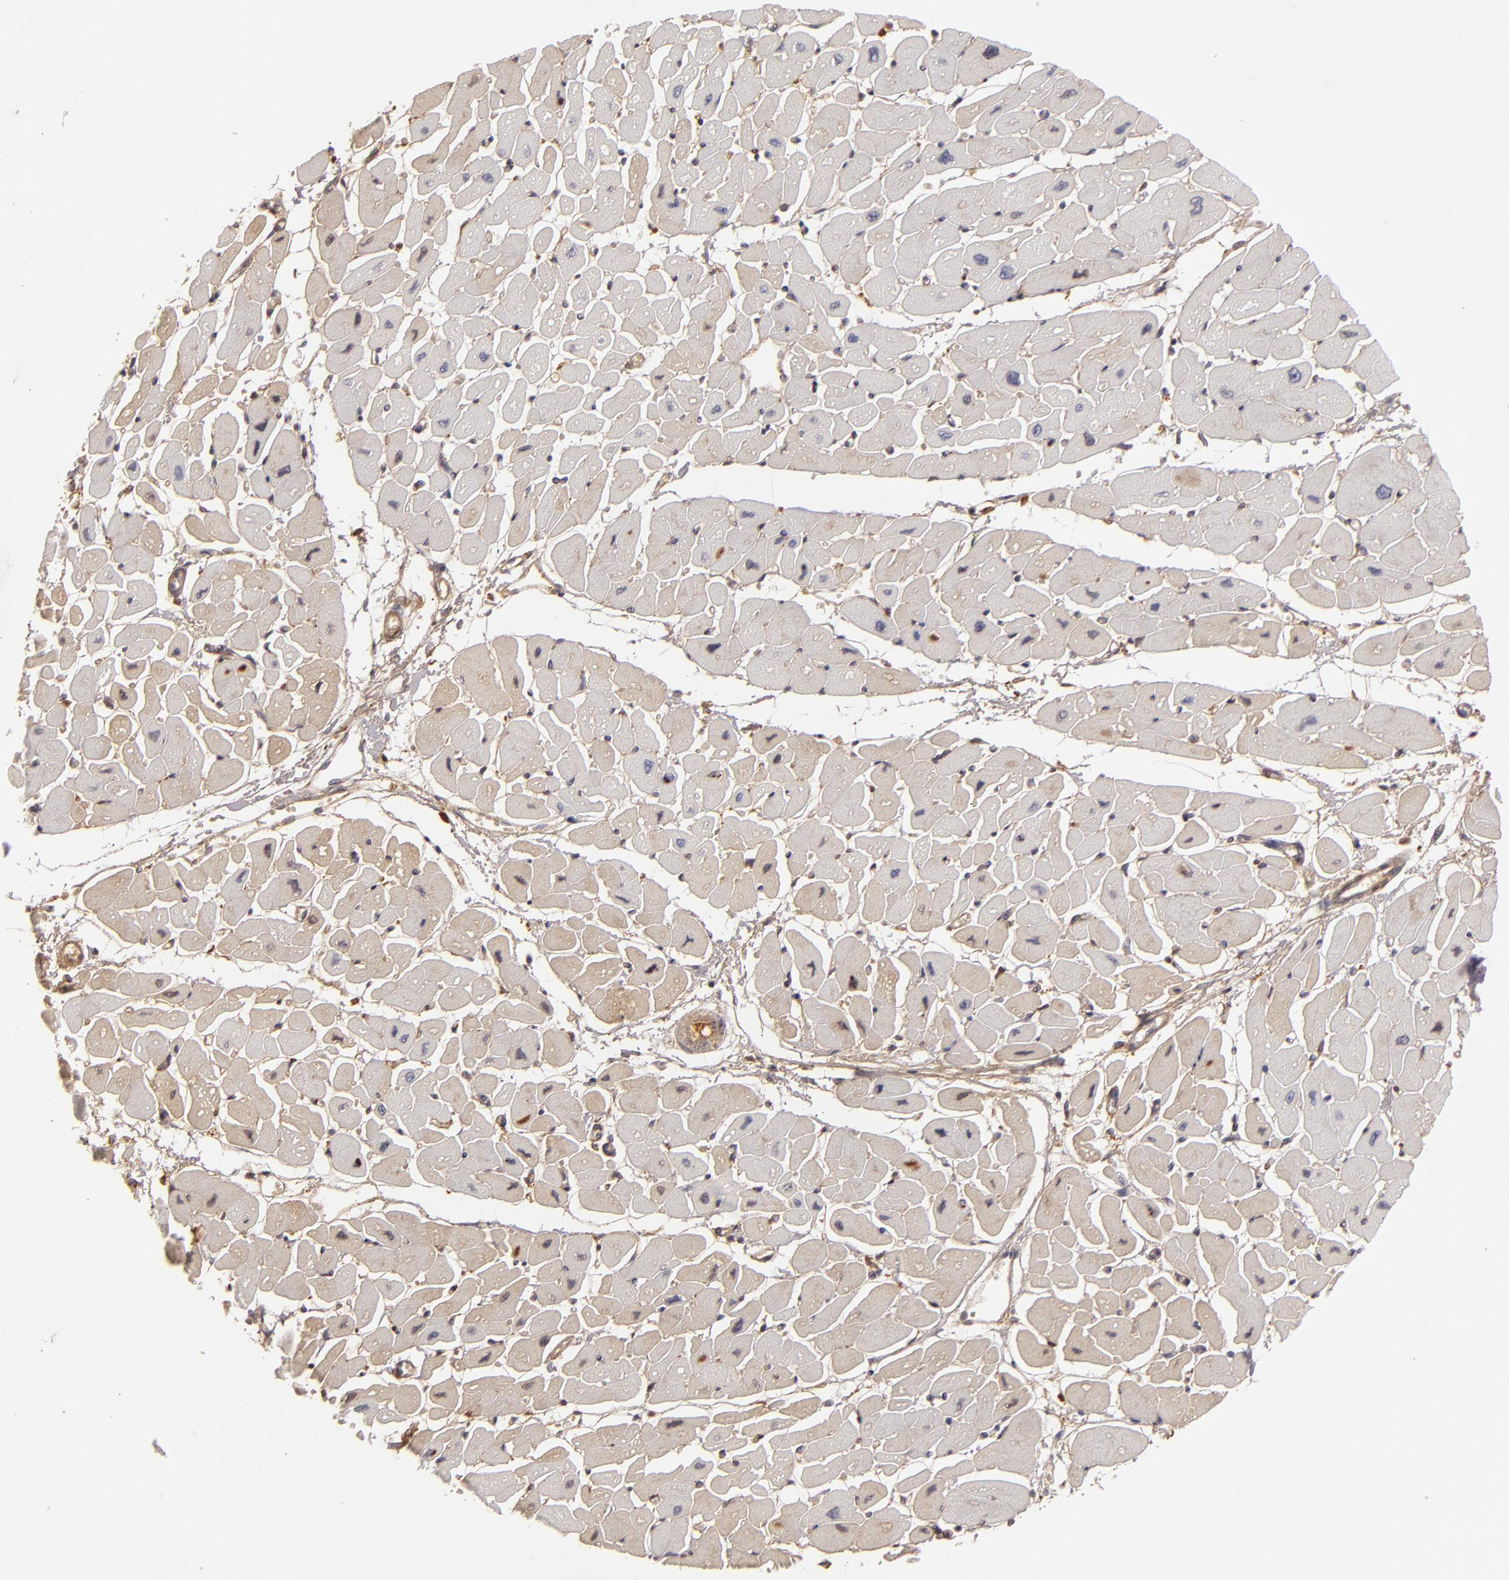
{"staining": {"intensity": "moderate", "quantity": ">75%", "location": "cytoplasmic/membranous"}, "tissue": "heart muscle", "cell_type": "Cardiomyocytes", "image_type": "normal", "snomed": [{"axis": "morphology", "description": "Normal tissue, NOS"}, {"axis": "topography", "description": "Heart"}], "caption": "Immunohistochemistry micrograph of unremarkable human heart muscle stained for a protein (brown), which displays medium levels of moderate cytoplasmic/membranous expression in approximately >75% of cardiomyocytes.", "gene": "CFB", "patient": {"sex": "female", "age": 54}}